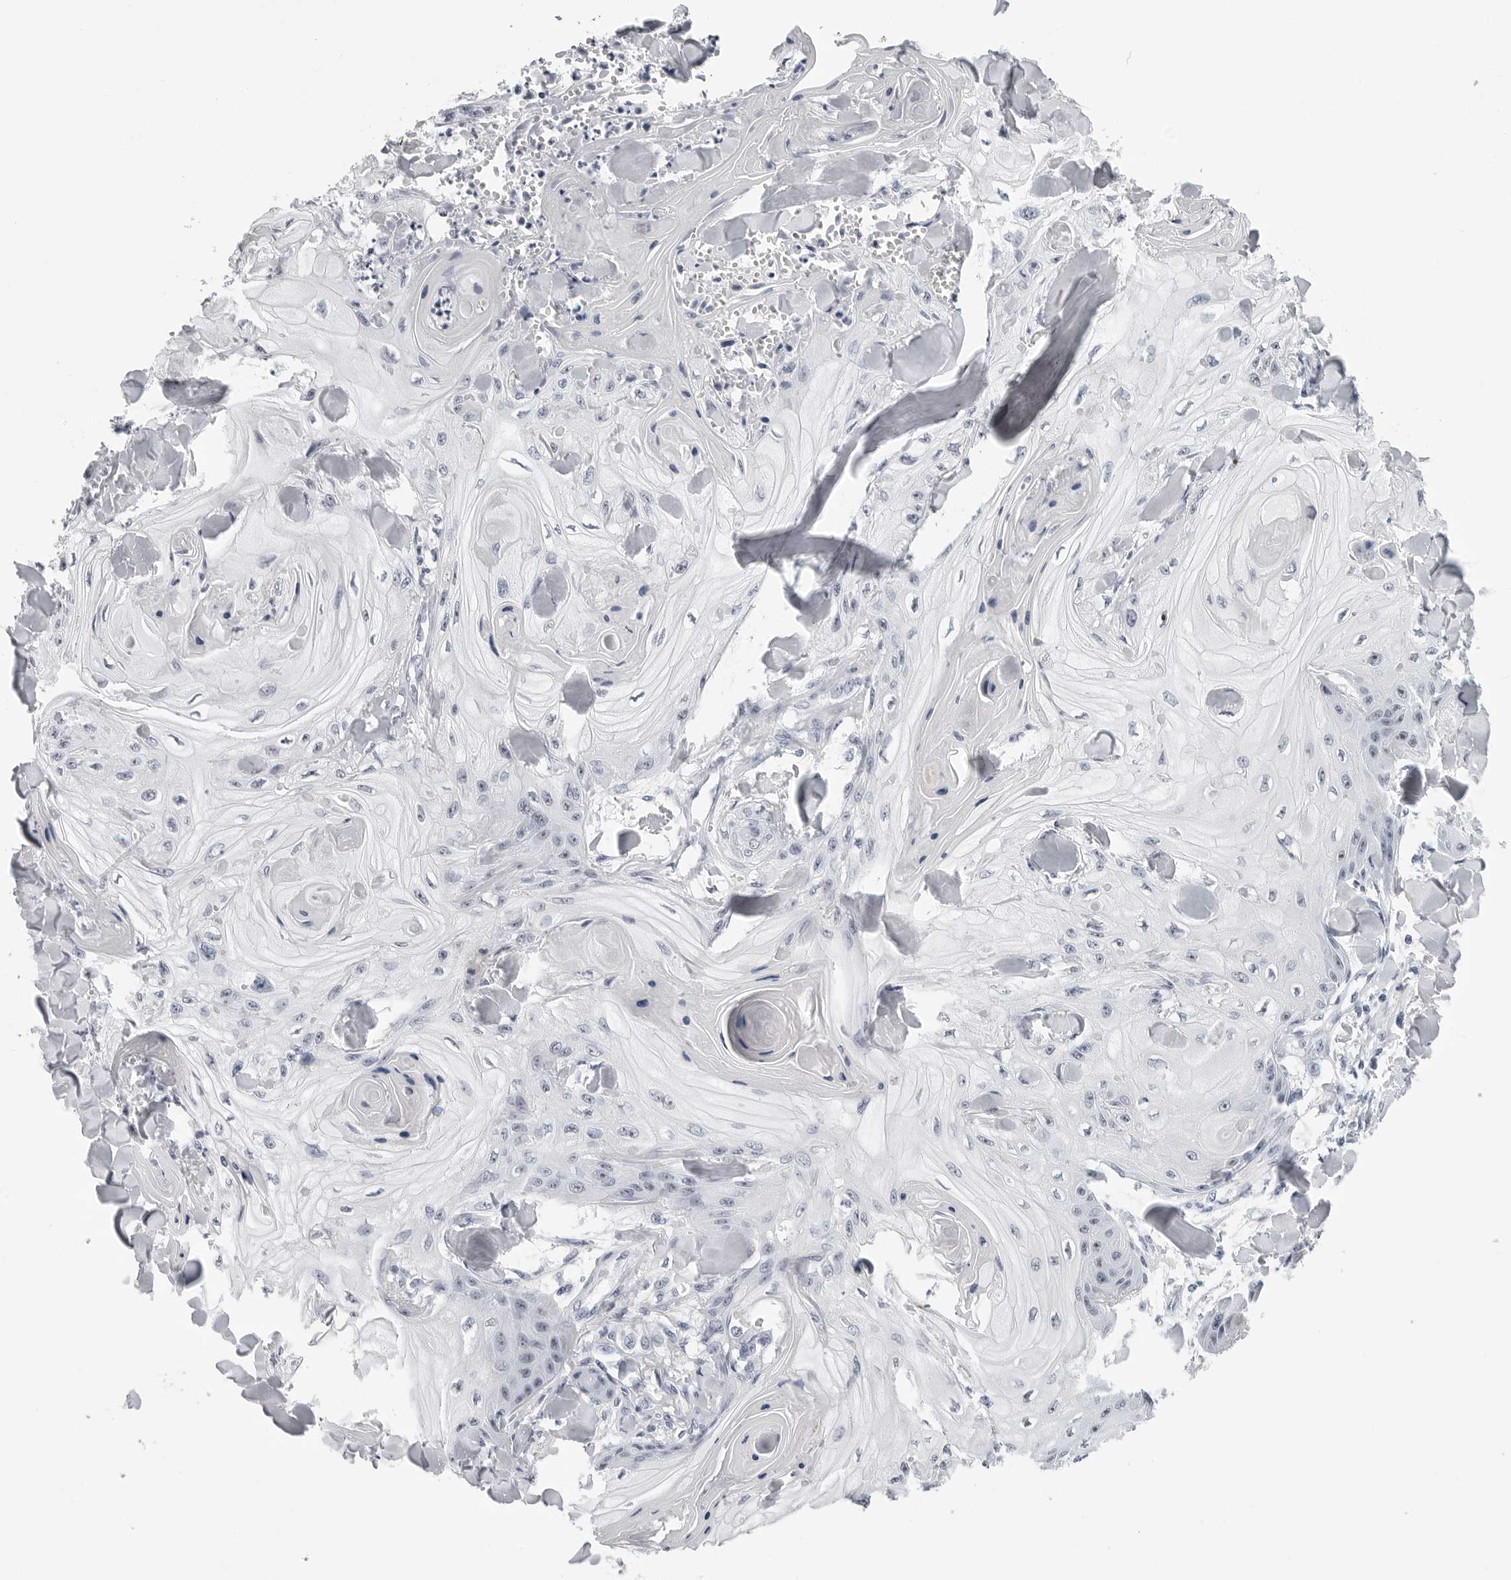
{"staining": {"intensity": "moderate", "quantity": "<25%", "location": "nuclear"}, "tissue": "skin cancer", "cell_type": "Tumor cells", "image_type": "cancer", "snomed": [{"axis": "morphology", "description": "Squamous cell carcinoma, NOS"}, {"axis": "topography", "description": "Skin"}], "caption": "DAB (3,3'-diaminobenzidine) immunohistochemical staining of human skin cancer displays moderate nuclear protein staining in about <25% of tumor cells. (DAB = brown stain, brightfield microscopy at high magnification).", "gene": "GNL2", "patient": {"sex": "male", "age": 74}}